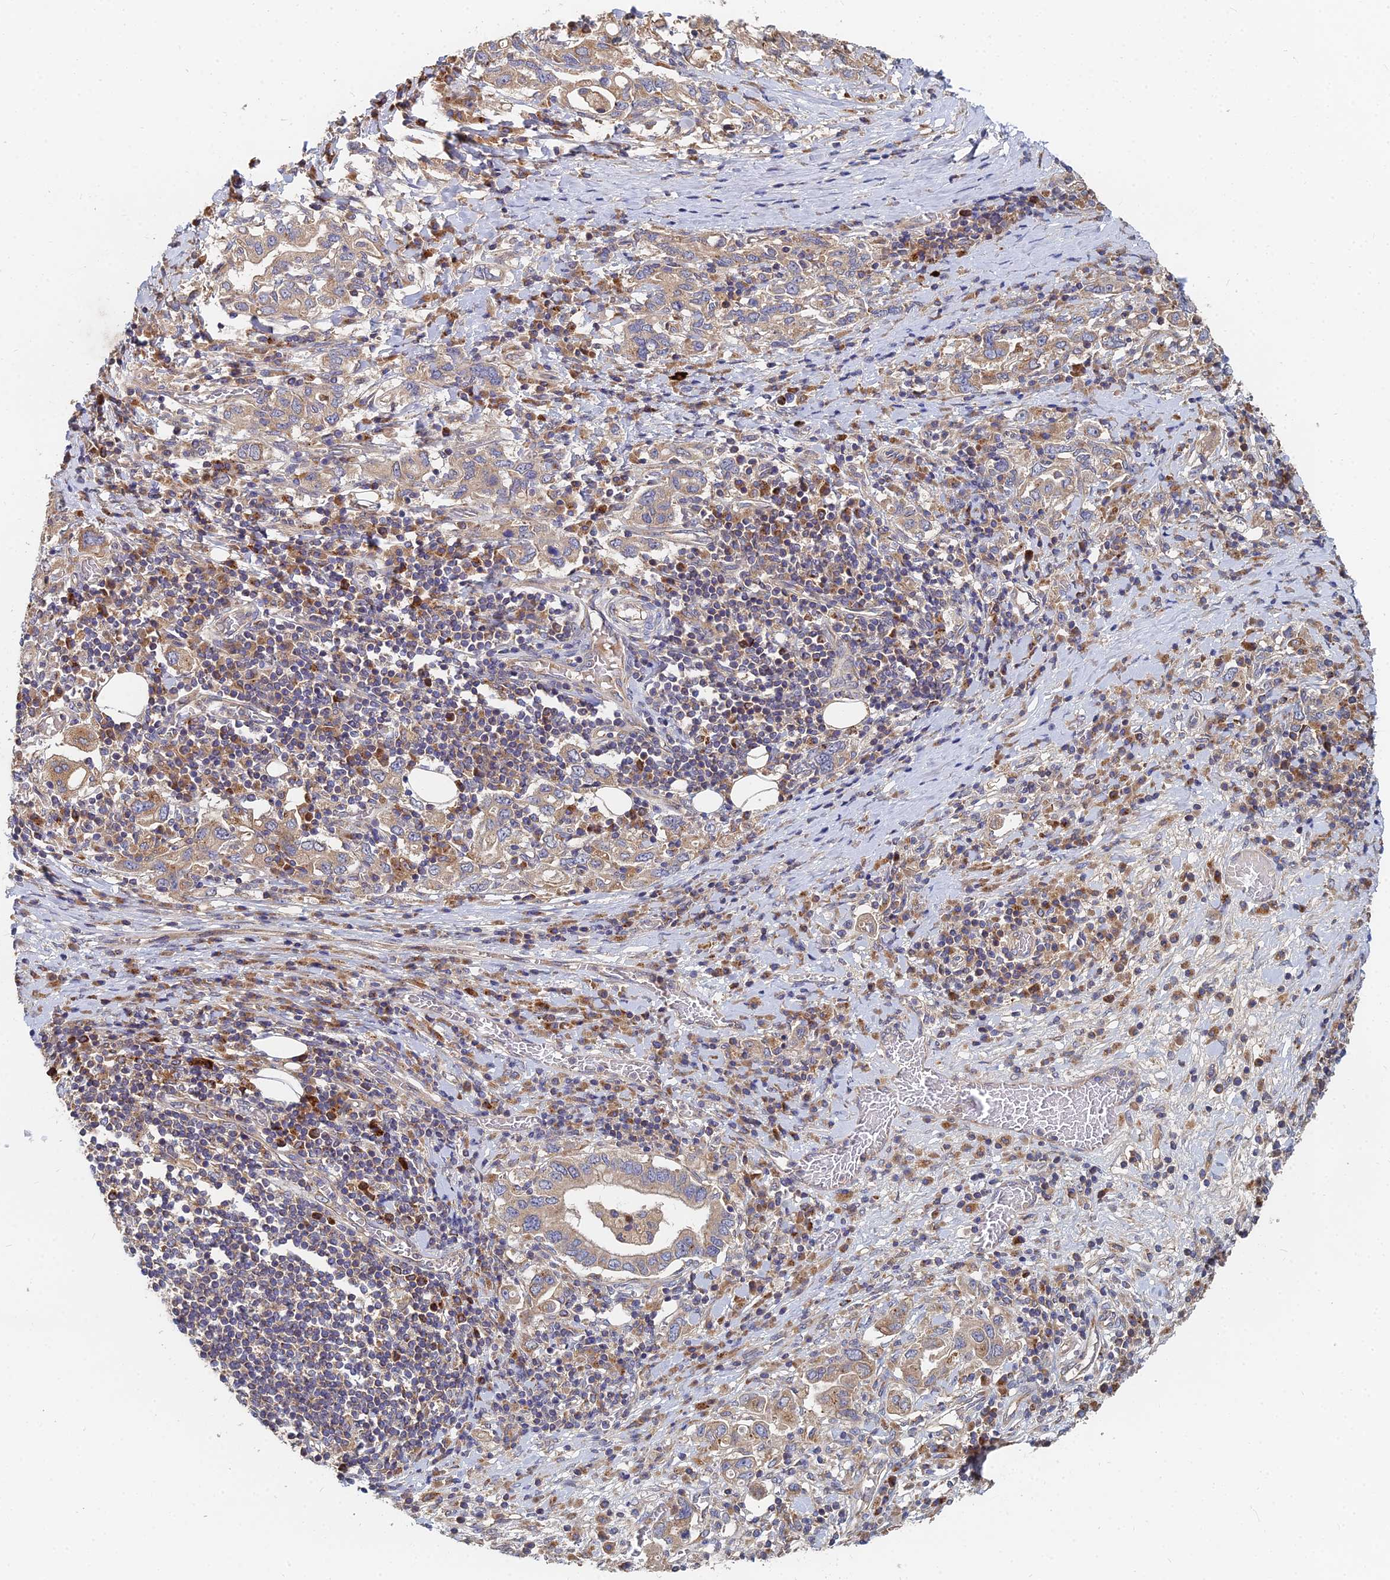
{"staining": {"intensity": "moderate", "quantity": ">75%", "location": "cytoplasmic/membranous"}, "tissue": "stomach cancer", "cell_type": "Tumor cells", "image_type": "cancer", "snomed": [{"axis": "morphology", "description": "Adenocarcinoma, NOS"}, {"axis": "topography", "description": "Stomach, upper"}, {"axis": "topography", "description": "Stomach"}], "caption": "The image shows a brown stain indicating the presence of a protein in the cytoplasmic/membranous of tumor cells in adenocarcinoma (stomach). The protein is shown in brown color, while the nuclei are stained blue.", "gene": "CCZ1", "patient": {"sex": "male", "age": 62}}